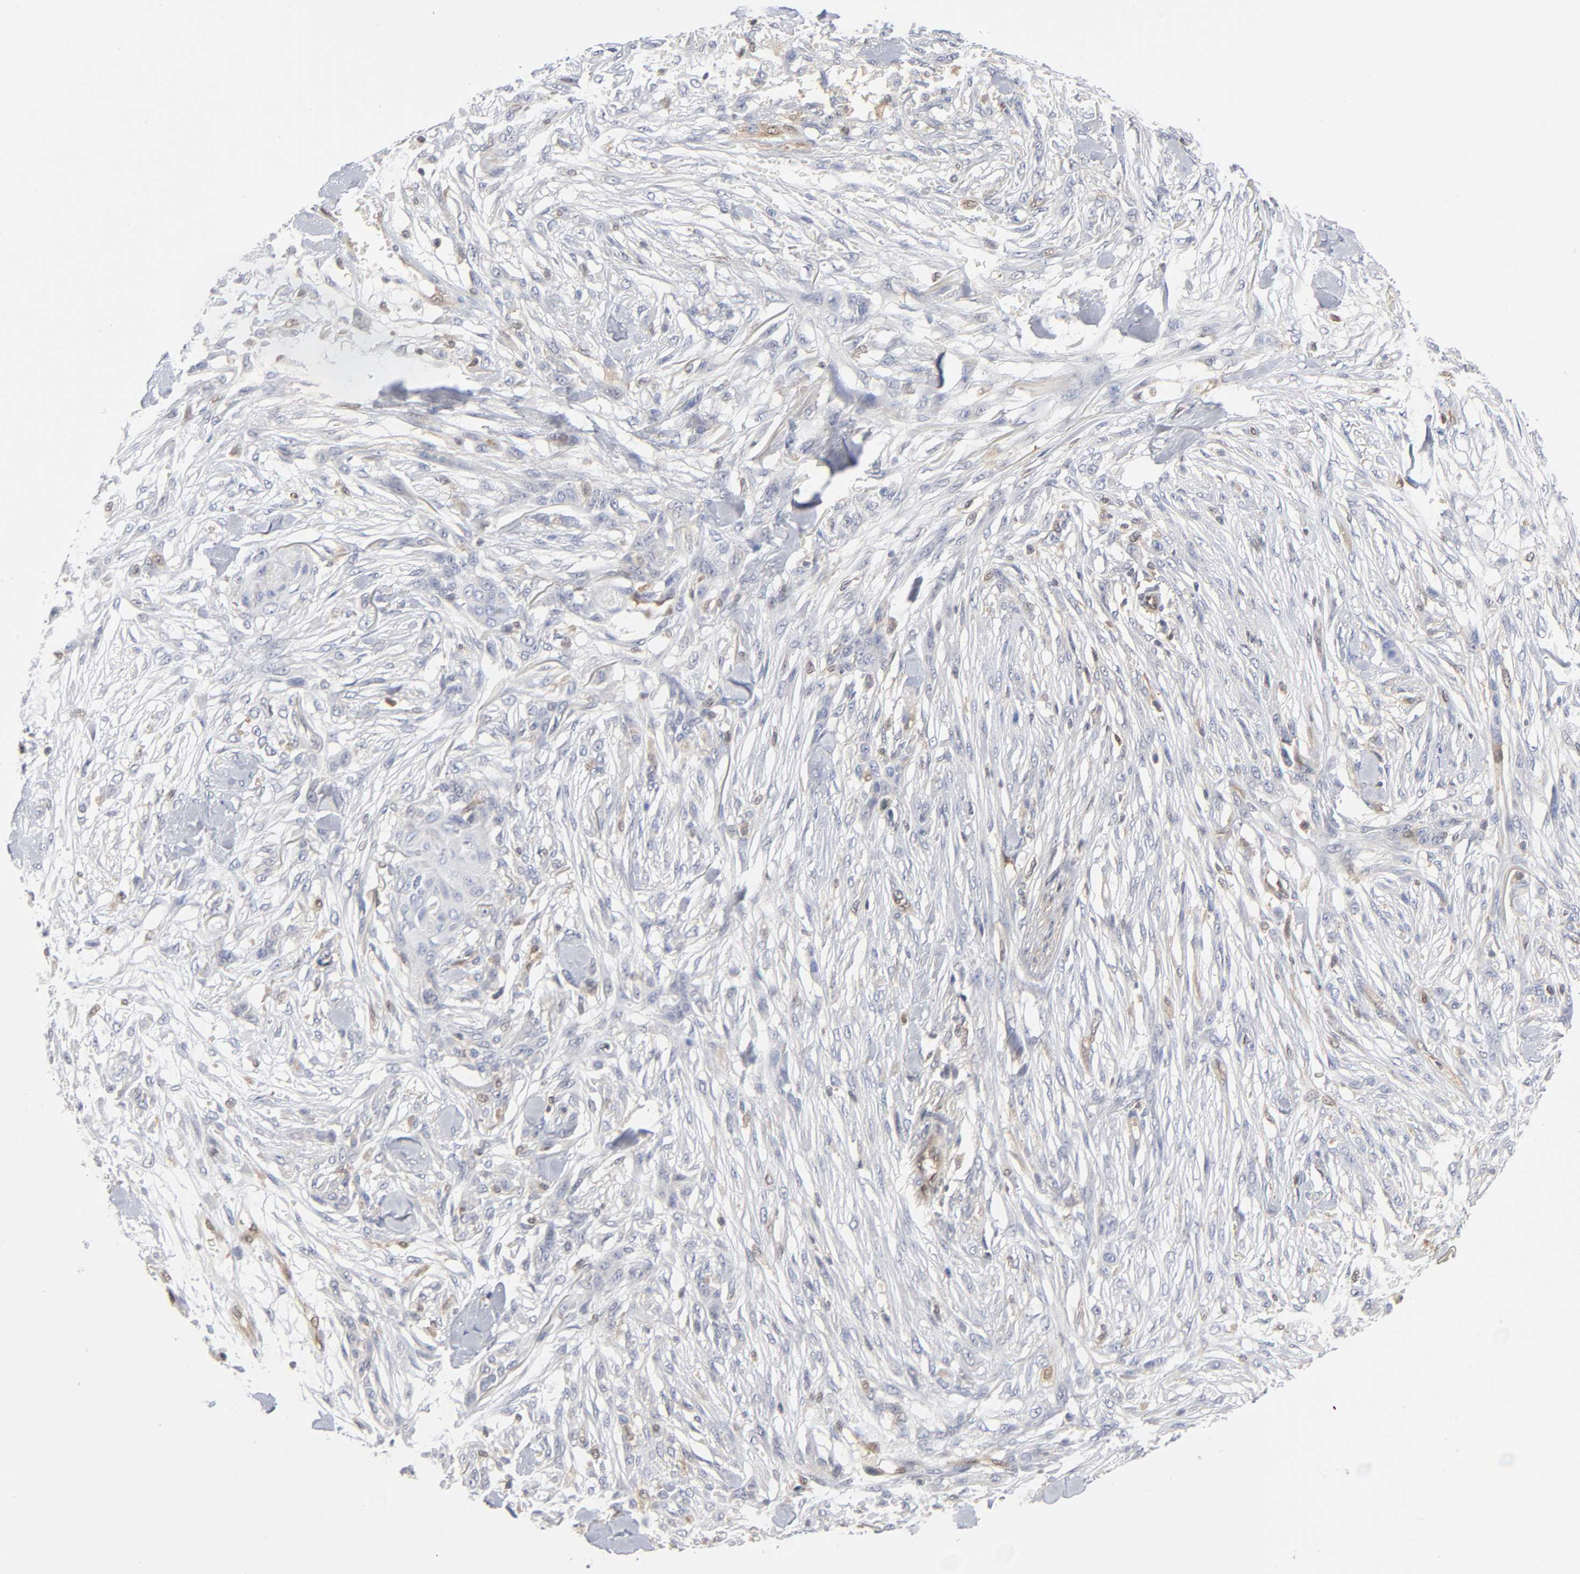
{"staining": {"intensity": "negative", "quantity": "none", "location": "none"}, "tissue": "skin cancer", "cell_type": "Tumor cells", "image_type": "cancer", "snomed": [{"axis": "morphology", "description": "Normal tissue, NOS"}, {"axis": "morphology", "description": "Squamous cell carcinoma, NOS"}, {"axis": "topography", "description": "Skin"}], "caption": "An immunohistochemistry image of skin squamous cell carcinoma is shown. There is no staining in tumor cells of skin squamous cell carcinoma.", "gene": "DFFB", "patient": {"sex": "female", "age": 59}}